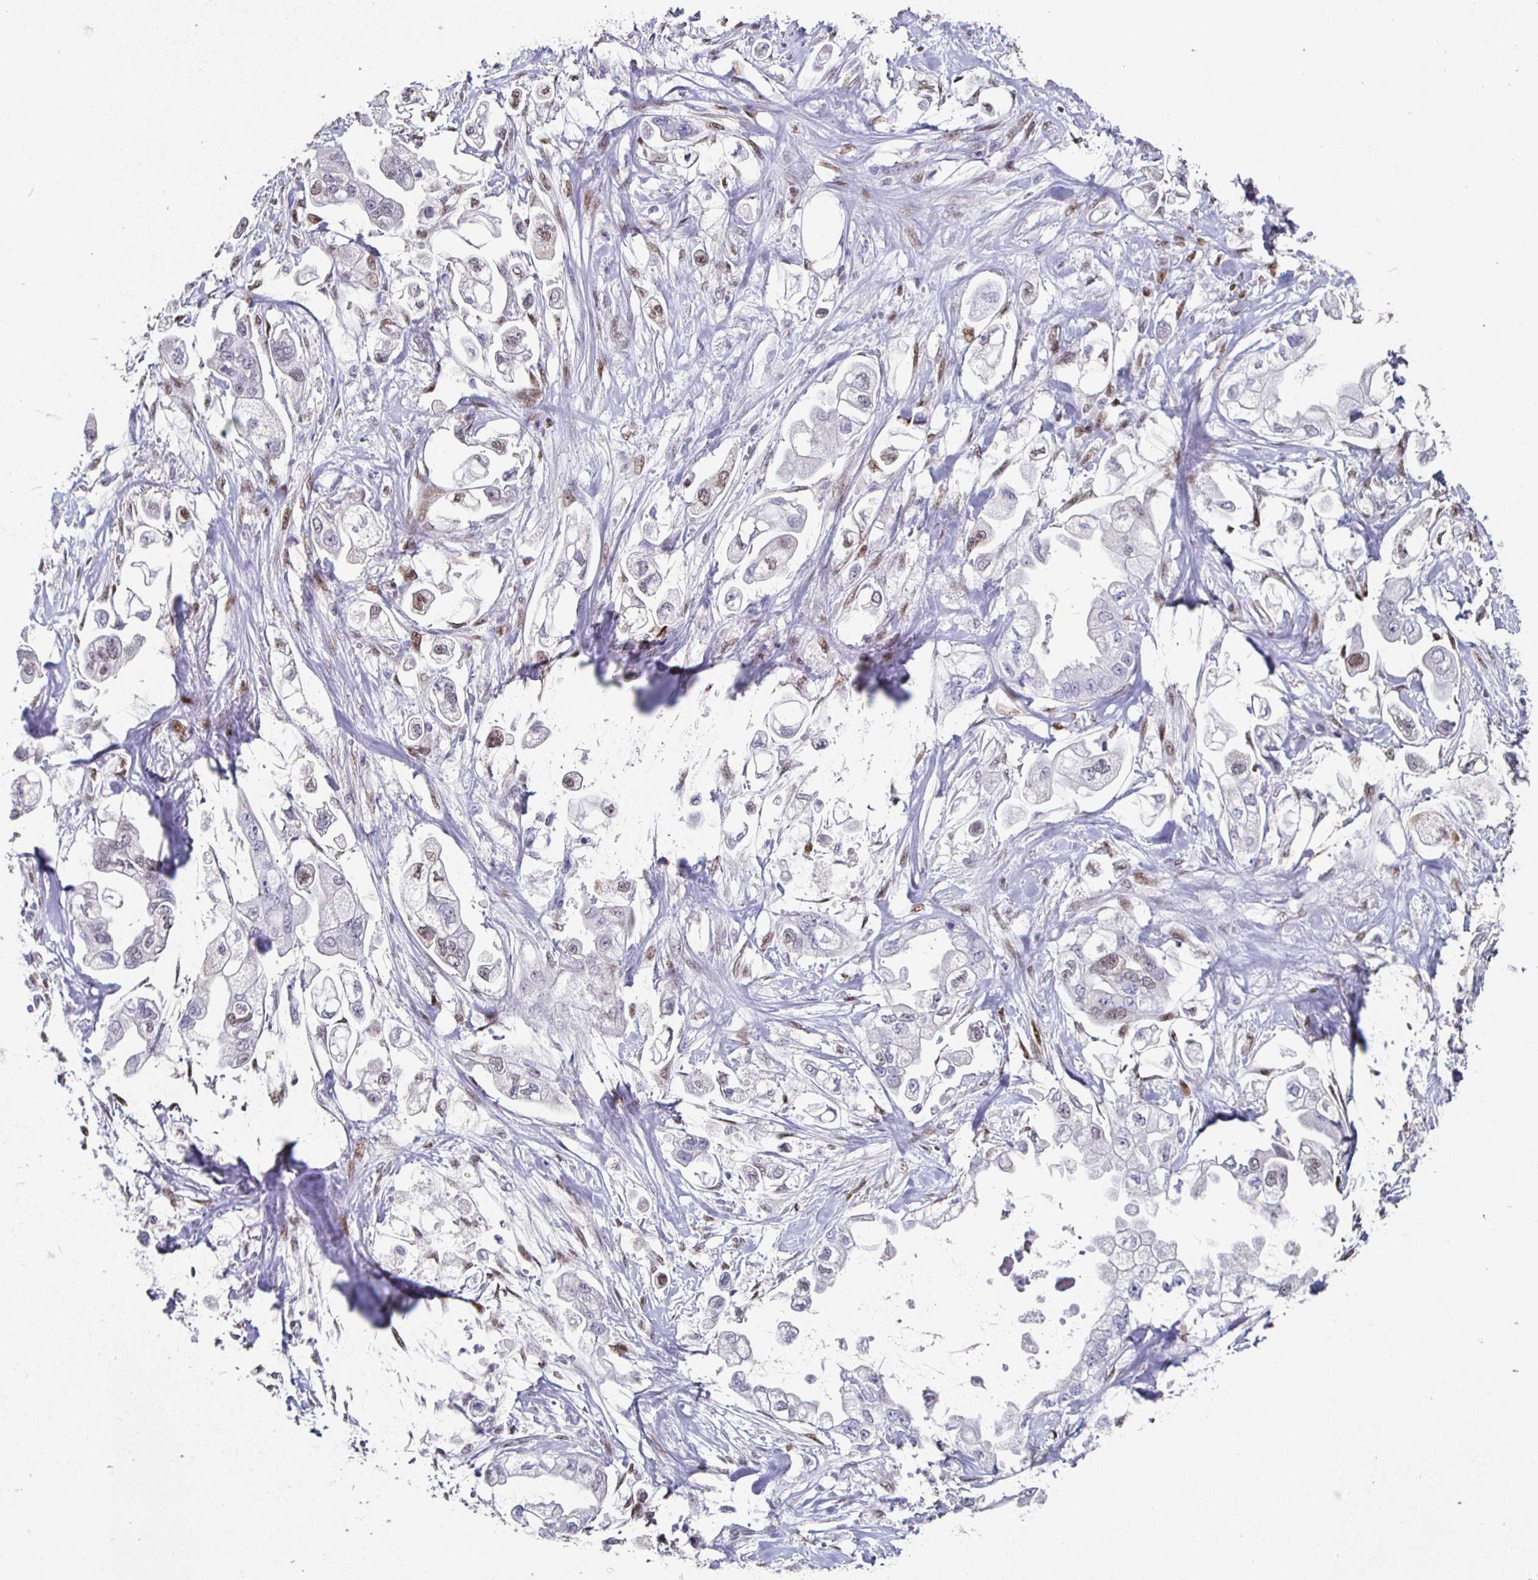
{"staining": {"intensity": "weak", "quantity": "<25%", "location": "nuclear"}, "tissue": "stomach cancer", "cell_type": "Tumor cells", "image_type": "cancer", "snomed": [{"axis": "morphology", "description": "Adenocarcinoma, NOS"}, {"axis": "topography", "description": "Stomach"}], "caption": "Protein analysis of adenocarcinoma (stomach) demonstrates no significant staining in tumor cells. (IHC, brightfield microscopy, high magnification).", "gene": "RUNX2", "patient": {"sex": "male", "age": 62}}